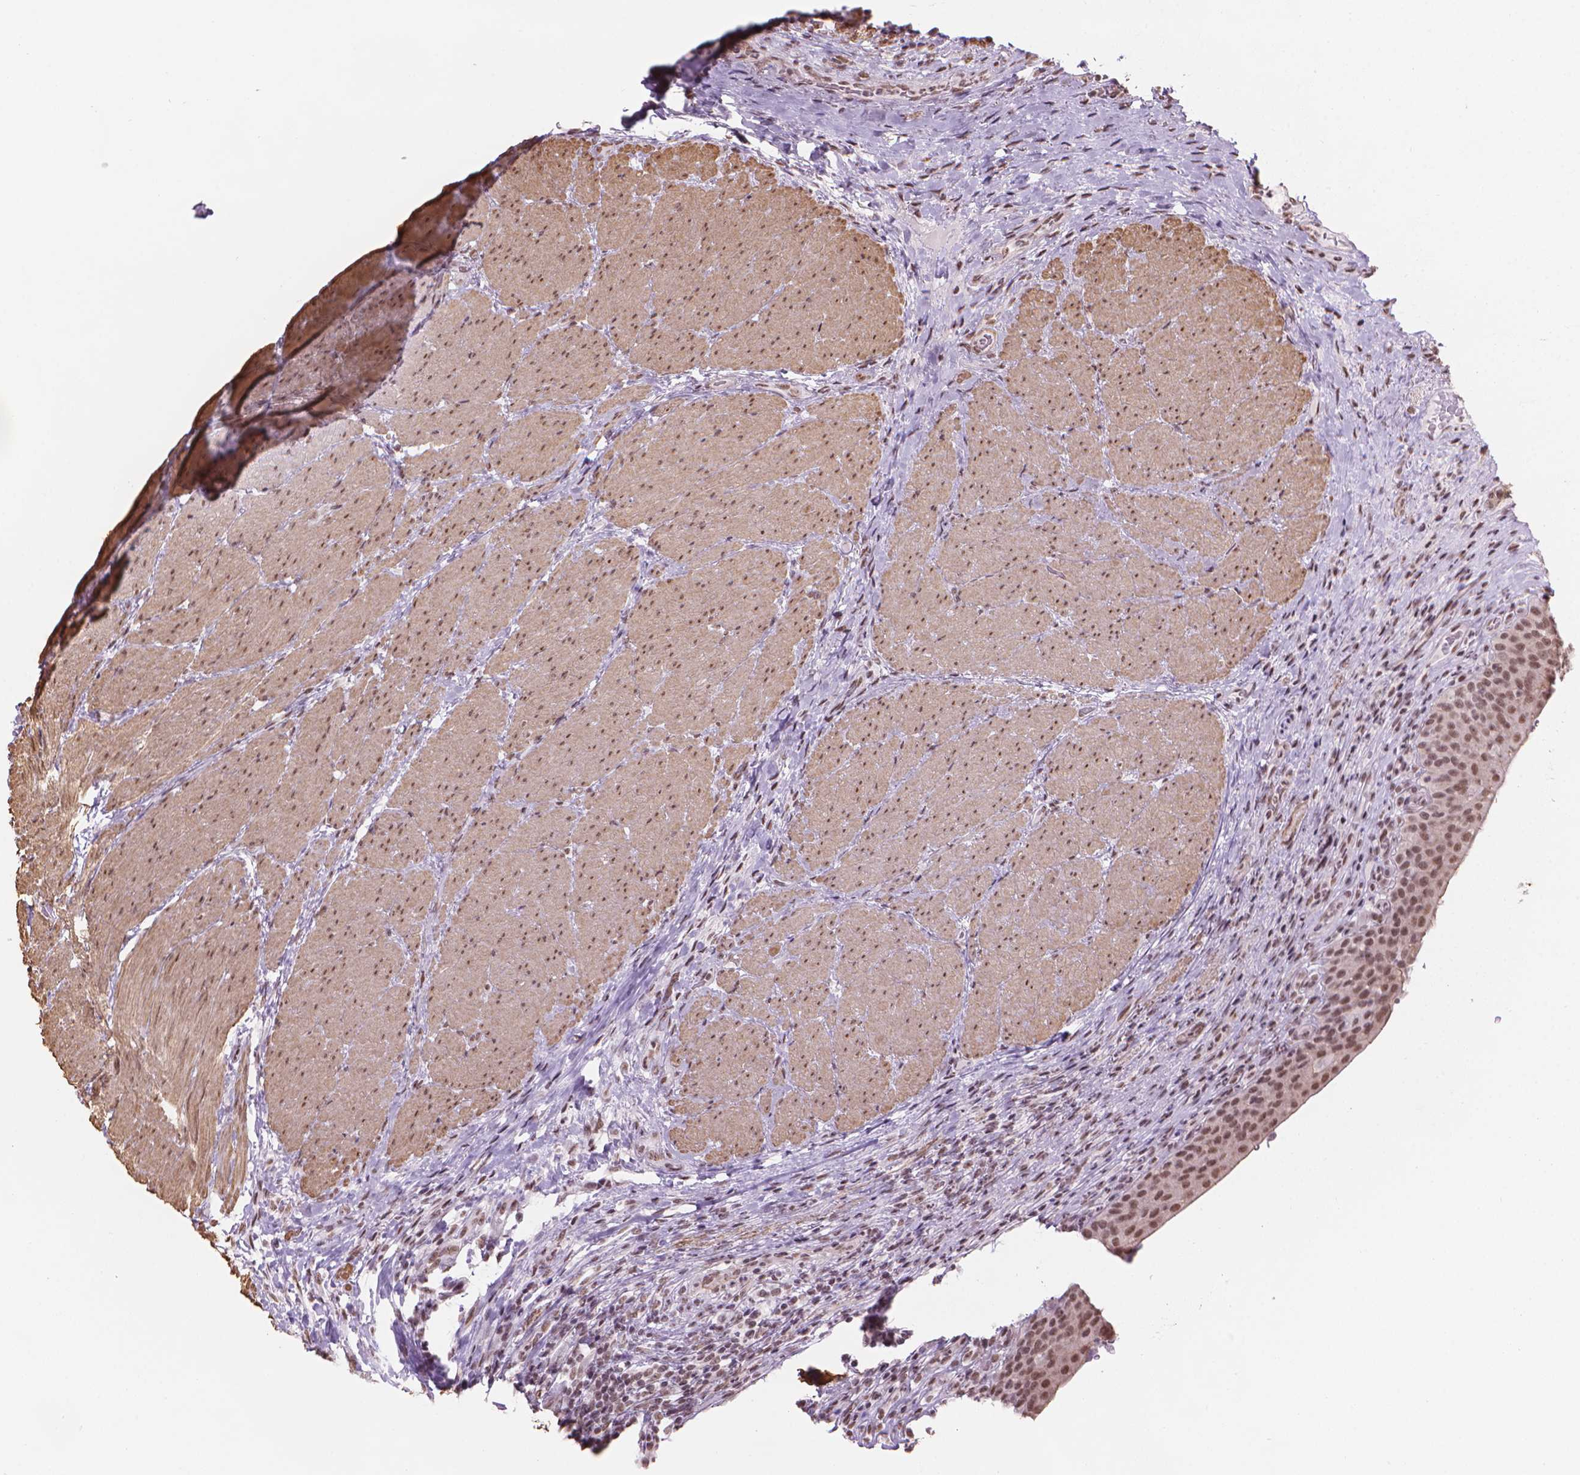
{"staining": {"intensity": "moderate", "quantity": ">75%", "location": "nuclear"}, "tissue": "urinary bladder", "cell_type": "Urothelial cells", "image_type": "normal", "snomed": [{"axis": "morphology", "description": "Normal tissue, NOS"}, {"axis": "topography", "description": "Urinary bladder"}, {"axis": "topography", "description": "Peripheral nerve tissue"}], "caption": "Human urinary bladder stained with a brown dye shows moderate nuclear positive staining in approximately >75% of urothelial cells.", "gene": "HOXD4", "patient": {"sex": "male", "age": 66}}